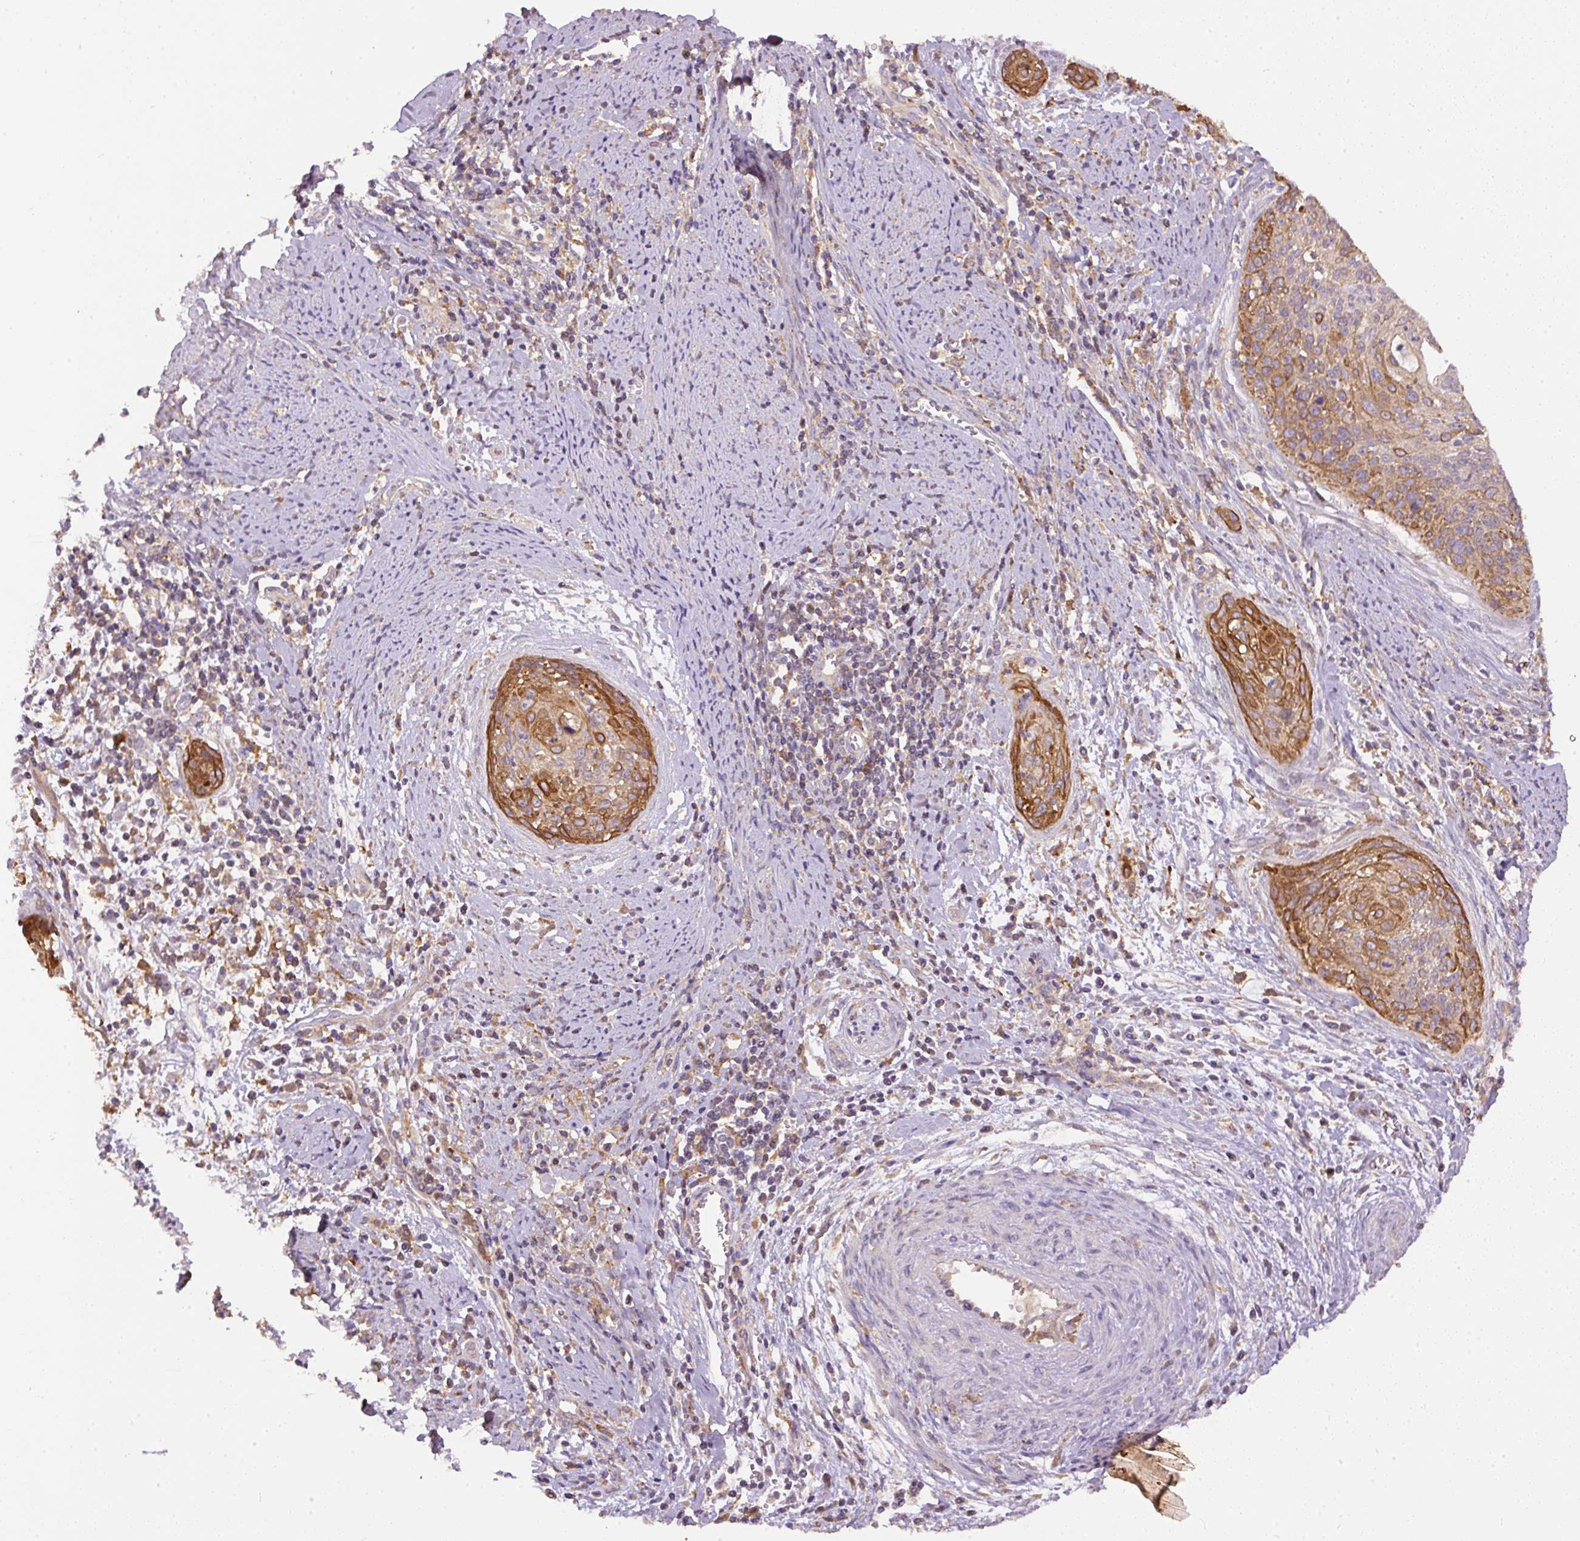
{"staining": {"intensity": "moderate", "quantity": ">75%", "location": "cytoplasmic/membranous"}, "tissue": "cervical cancer", "cell_type": "Tumor cells", "image_type": "cancer", "snomed": [{"axis": "morphology", "description": "Squamous cell carcinoma, NOS"}, {"axis": "topography", "description": "Cervix"}], "caption": "Protein staining by immunohistochemistry (IHC) demonstrates moderate cytoplasmic/membranous expression in about >75% of tumor cells in squamous cell carcinoma (cervical).", "gene": "DAPK1", "patient": {"sex": "female", "age": 55}}